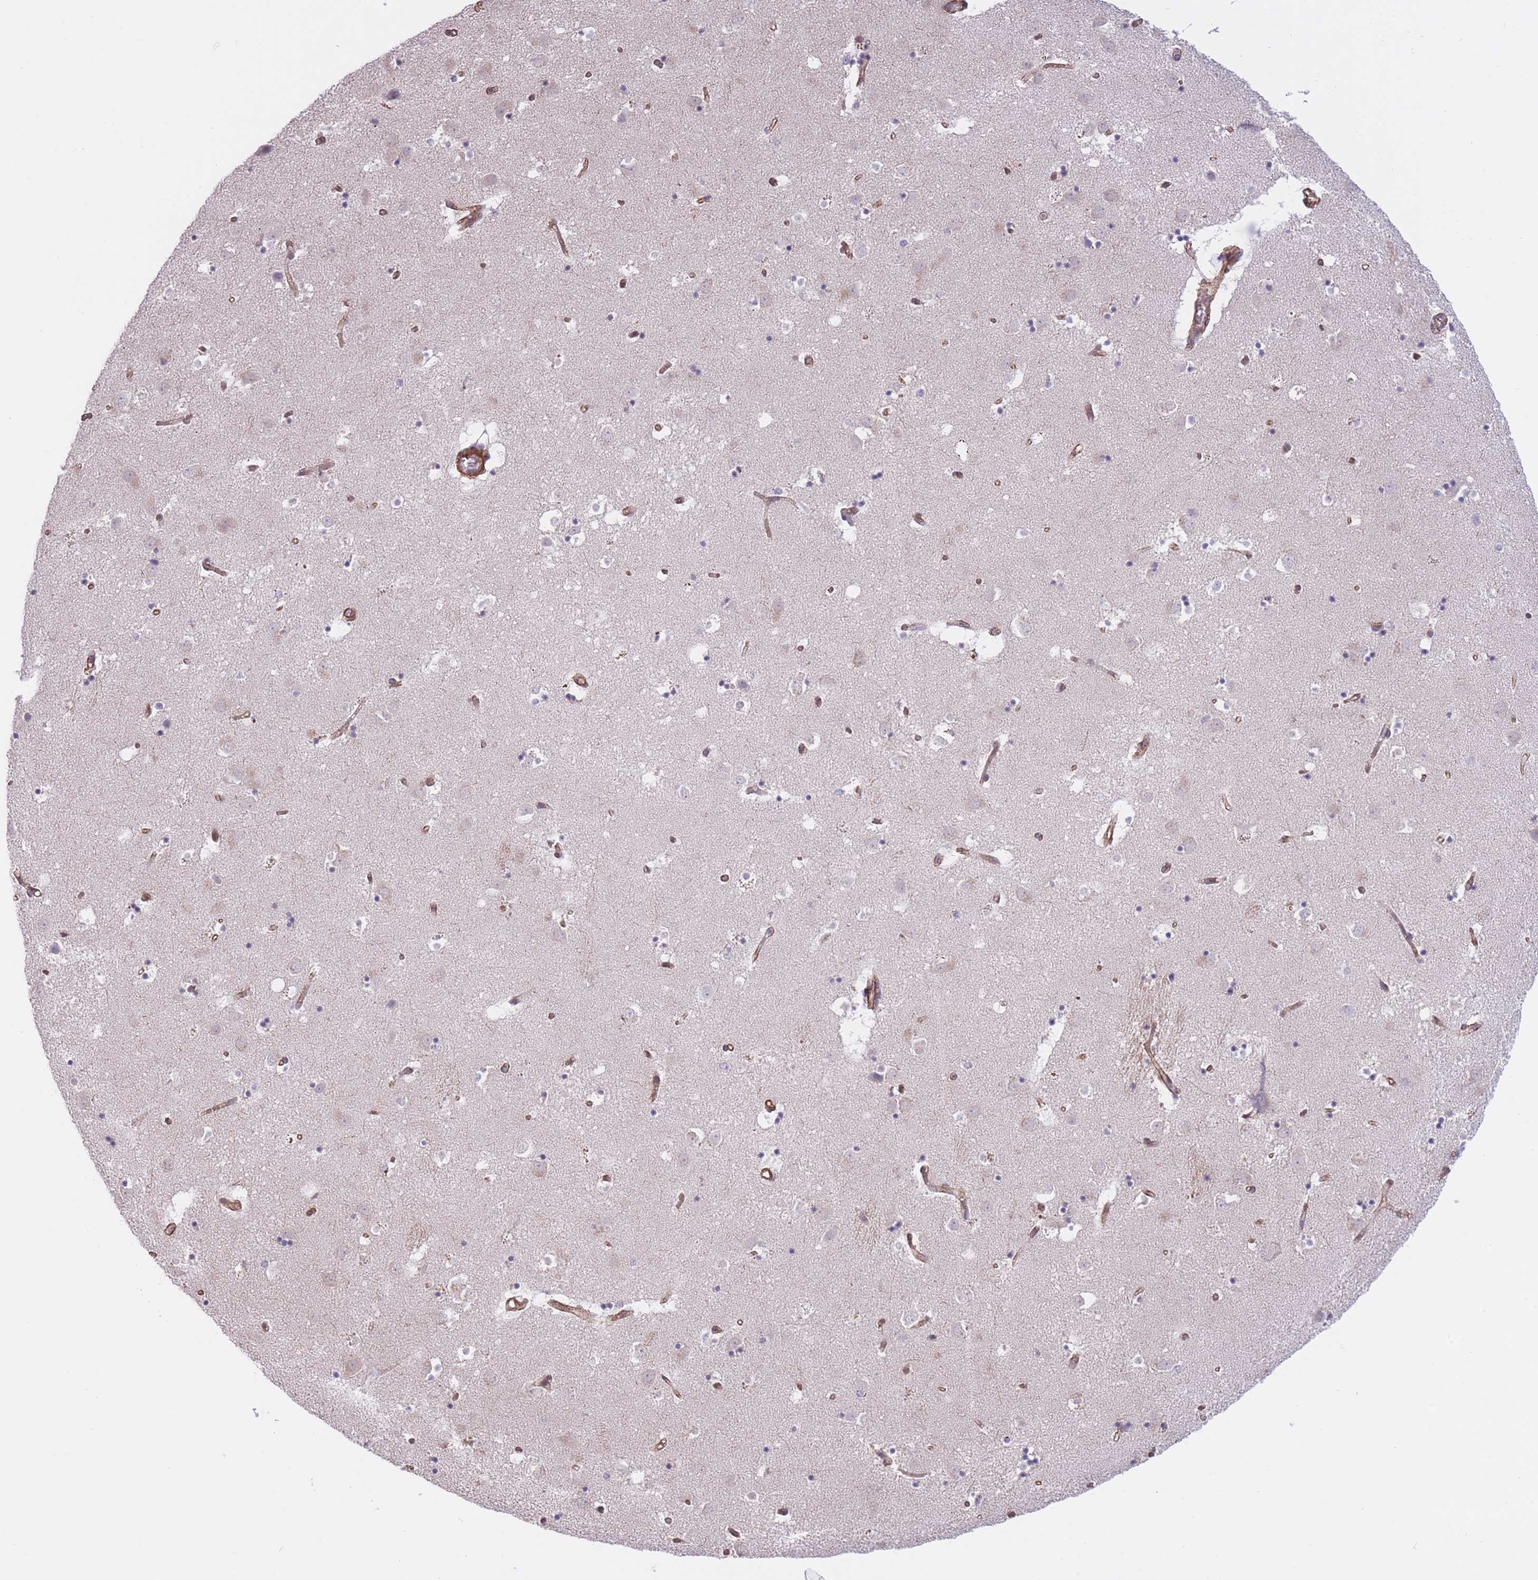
{"staining": {"intensity": "weak", "quantity": "<25%", "location": "nuclear"}, "tissue": "caudate", "cell_type": "Glial cells", "image_type": "normal", "snomed": [{"axis": "morphology", "description": "Normal tissue, NOS"}, {"axis": "topography", "description": "Lateral ventricle wall"}], "caption": "Immunohistochemistry (IHC) histopathology image of normal caudate: human caudate stained with DAB demonstrates no significant protein positivity in glial cells. The staining is performed using DAB (3,3'-diaminobenzidine) brown chromogen with nuclei counter-stained in using hematoxylin.", "gene": "QTRT1", "patient": {"sex": "male", "age": 58}}